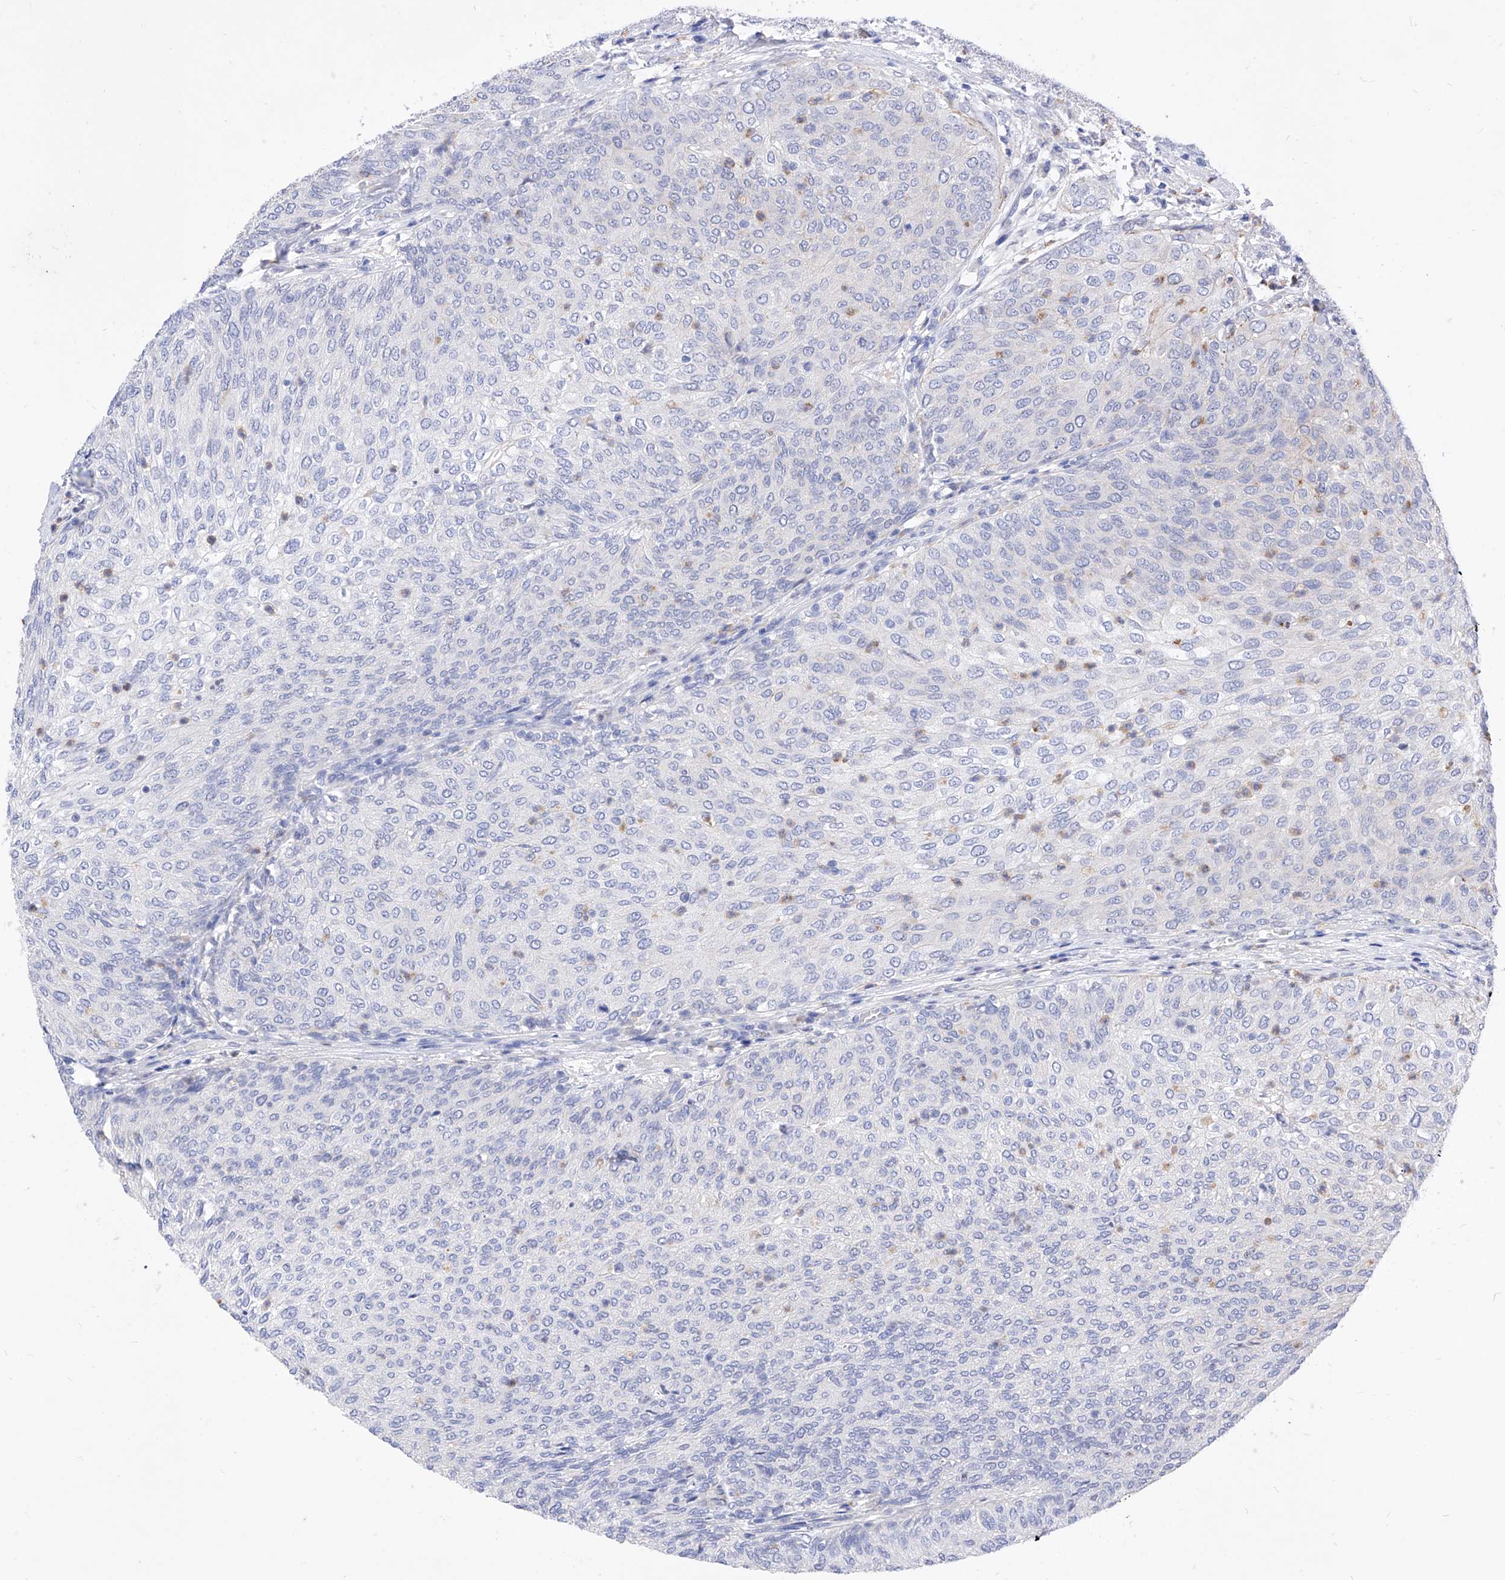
{"staining": {"intensity": "negative", "quantity": "none", "location": "none"}, "tissue": "urothelial cancer", "cell_type": "Tumor cells", "image_type": "cancer", "snomed": [{"axis": "morphology", "description": "Urothelial carcinoma, Low grade"}, {"axis": "topography", "description": "Urinary bladder"}], "caption": "Tumor cells are negative for protein expression in human urothelial cancer.", "gene": "VAX1", "patient": {"sex": "female", "age": 79}}